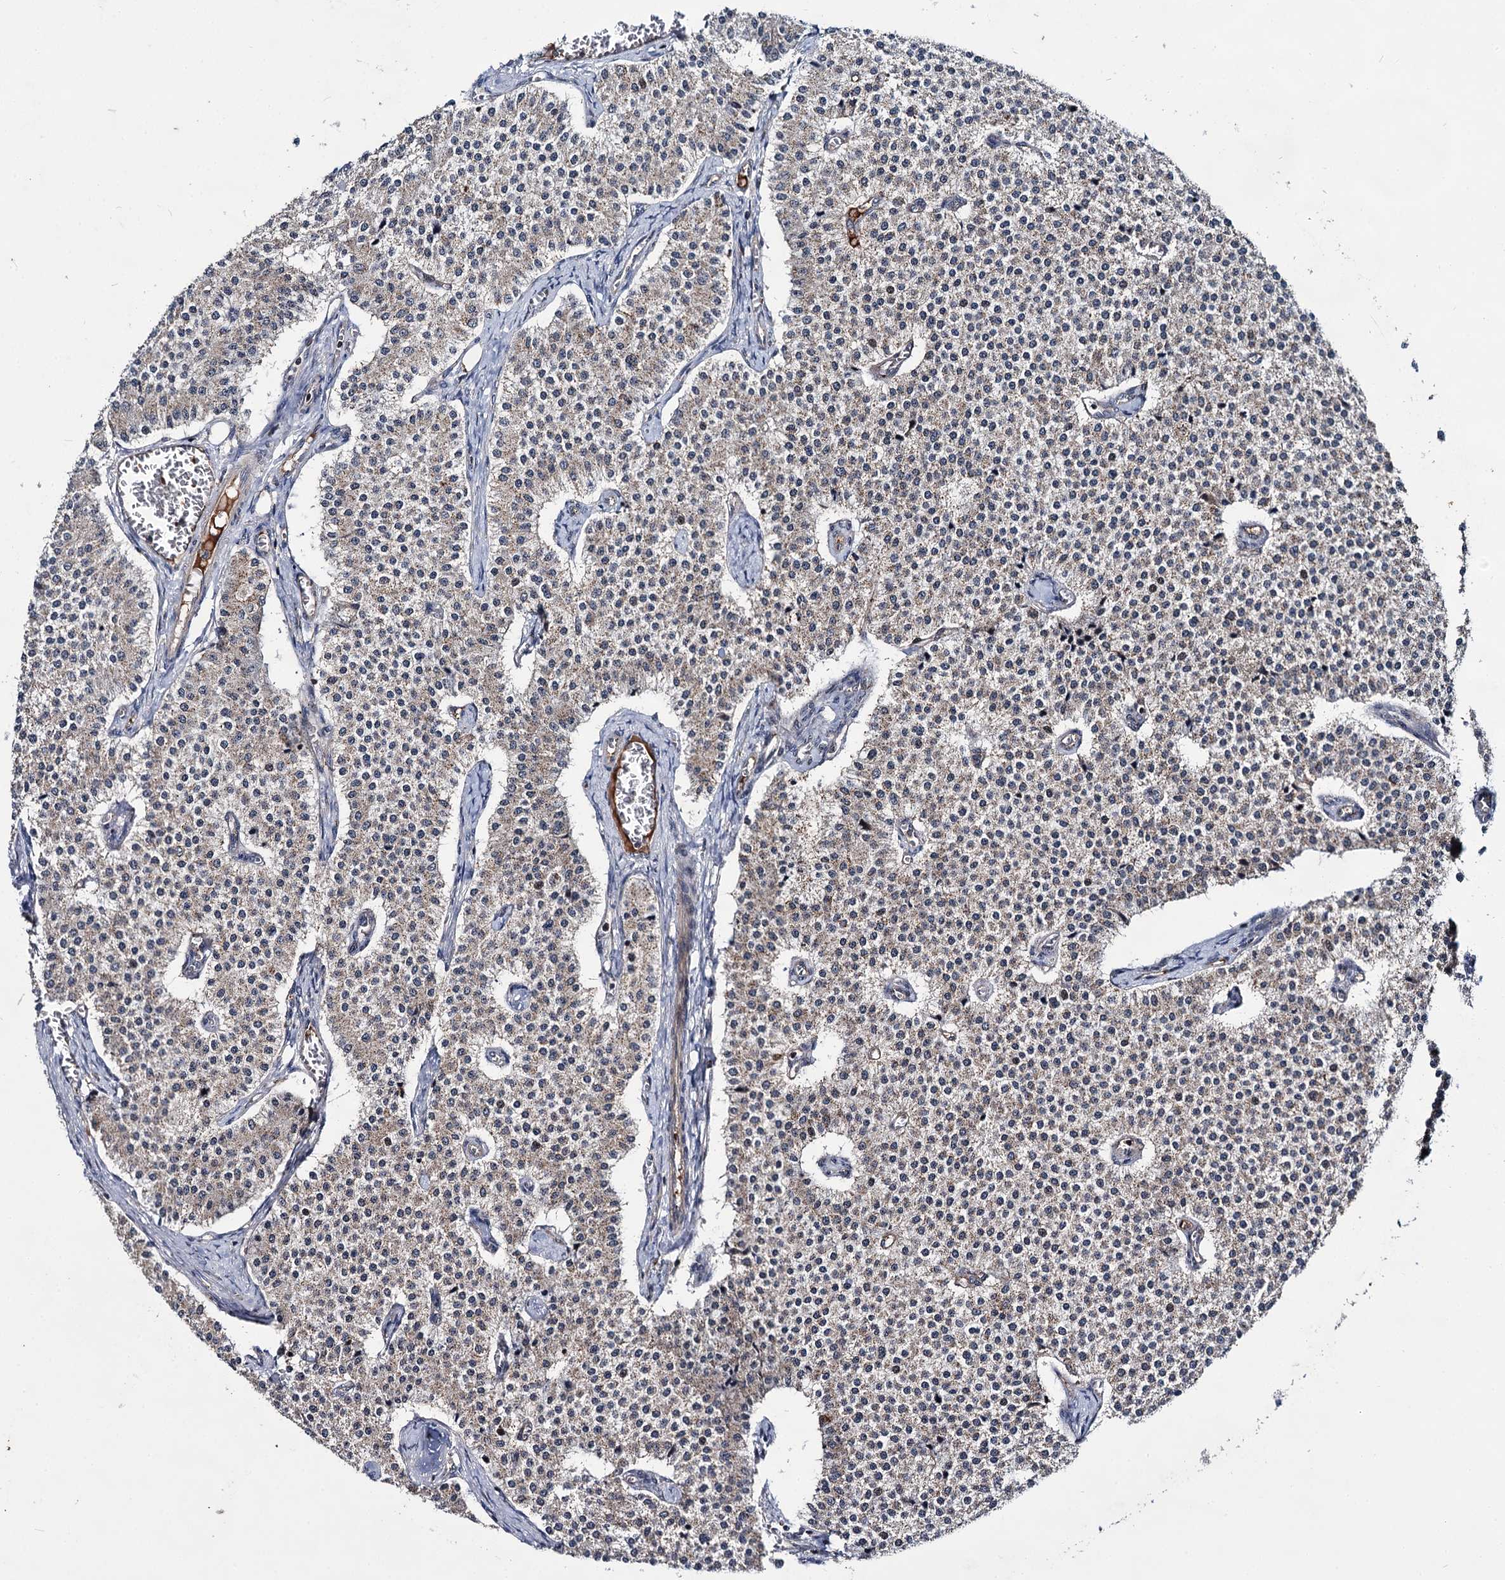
{"staining": {"intensity": "negative", "quantity": "none", "location": "none"}, "tissue": "carcinoid", "cell_type": "Tumor cells", "image_type": "cancer", "snomed": [{"axis": "morphology", "description": "Carcinoid, malignant, NOS"}, {"axis": "topography", "description": "Colon"}], "caption": "The immunohistochemistry (IHC) micrograph has no significant positivity in tumor cells of carcinoid tissue.", "gene": "ABLIM1", "patient": {"sex": "female", "age": 52}}